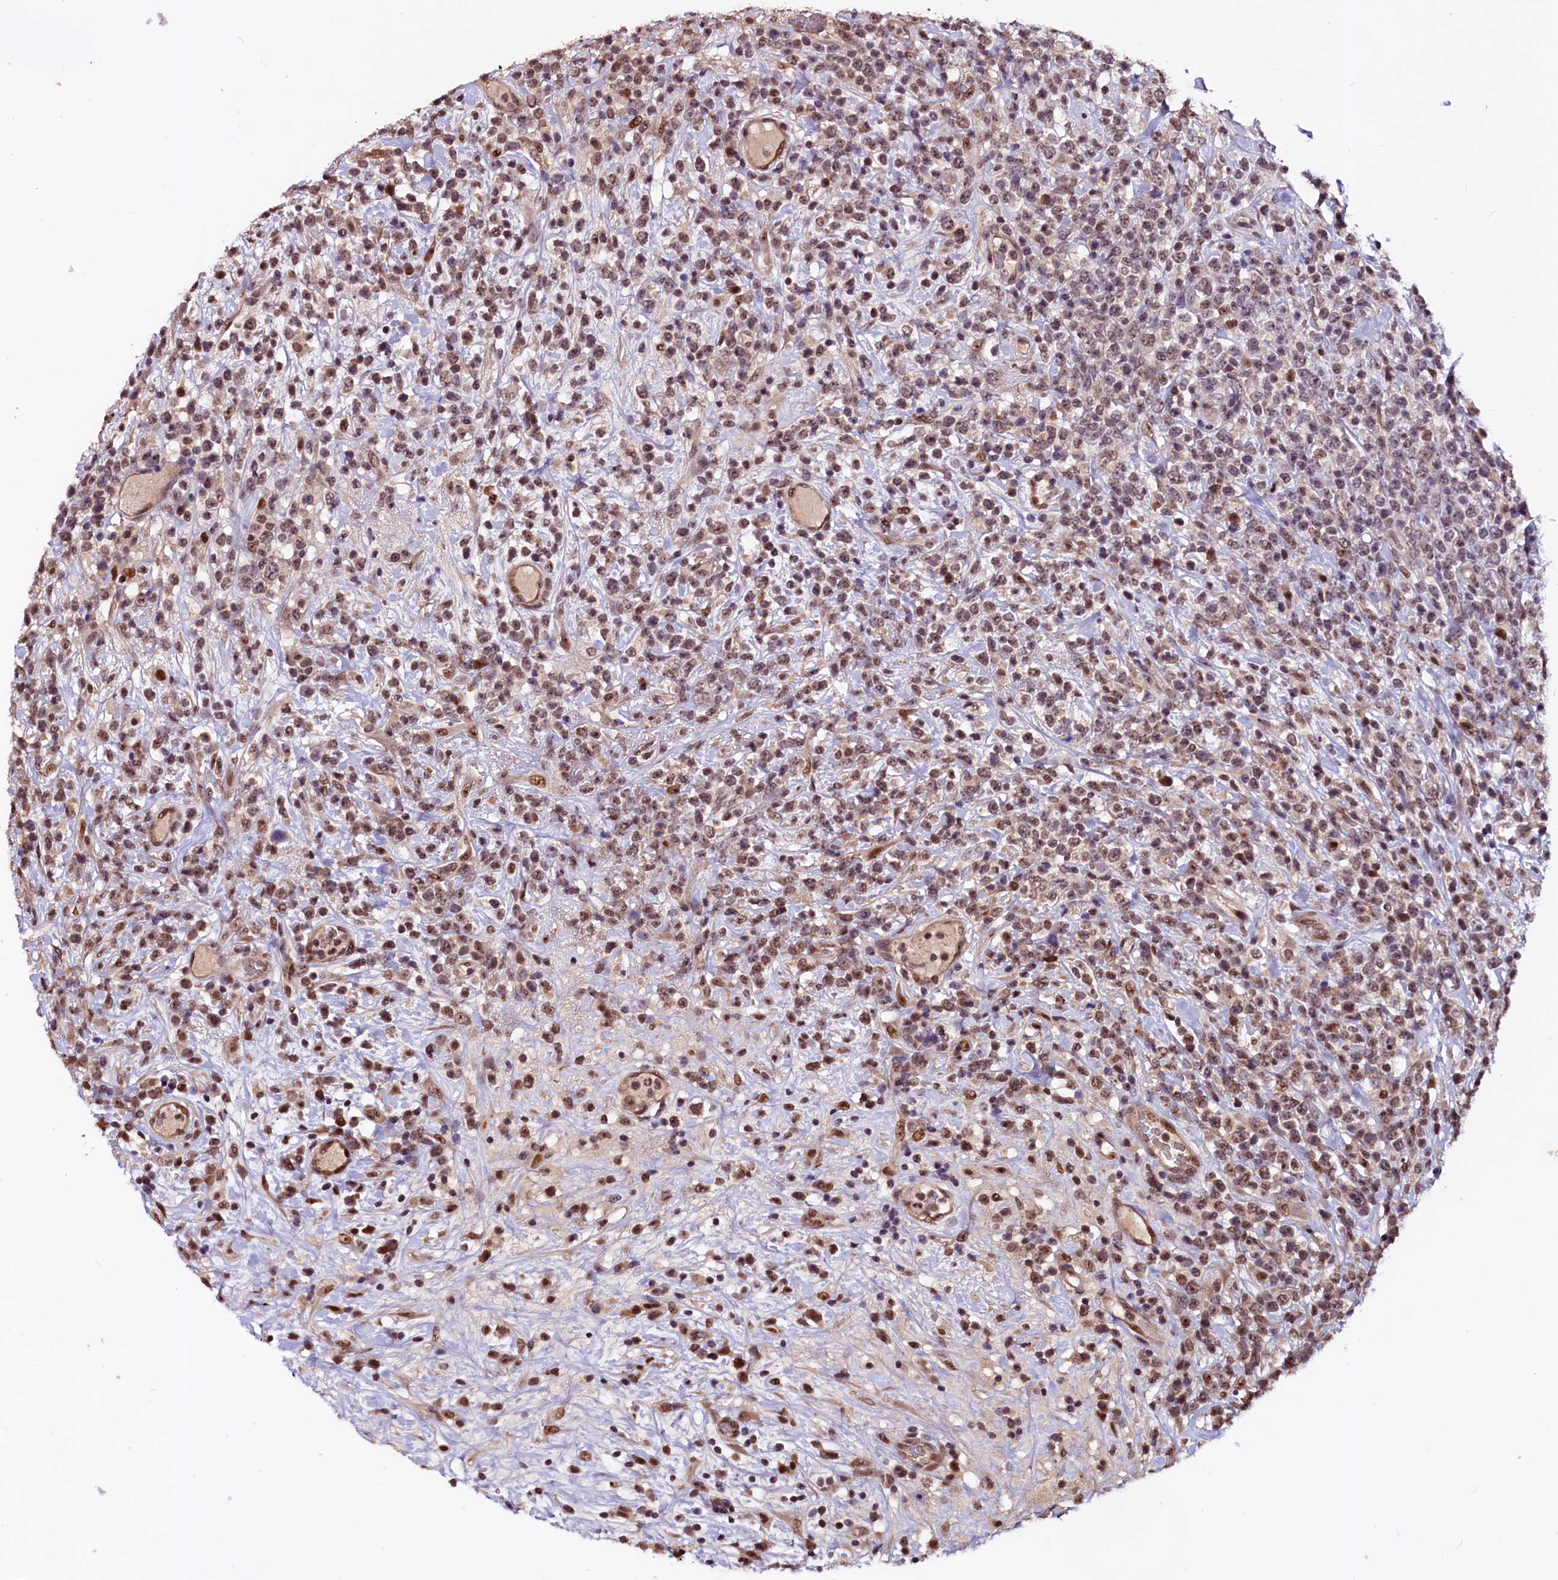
{"staining": {"intensity": "moderate", "quantity": ">75%", "location": "nuclear"}, "tissue": "lymphoma", "cell_type": "Tumor cells", "image_type": "cancer", "snomed": [{"axis": "morphology", "description": "Malignant lymphoma, non-Hodgkin's type, High grade"}, {"axis": "topography", "description": "Colon"}], "caption": "This is a photomicrograph of immunohistochemistry (IHC) staining of malignant lymphoma, non-Hodgkin's type (high-grade), which shows moderate positivity in the nuclear of tumor cells.", "gene": "RNMT", "patient": {"sex": "female", "age": 53}}